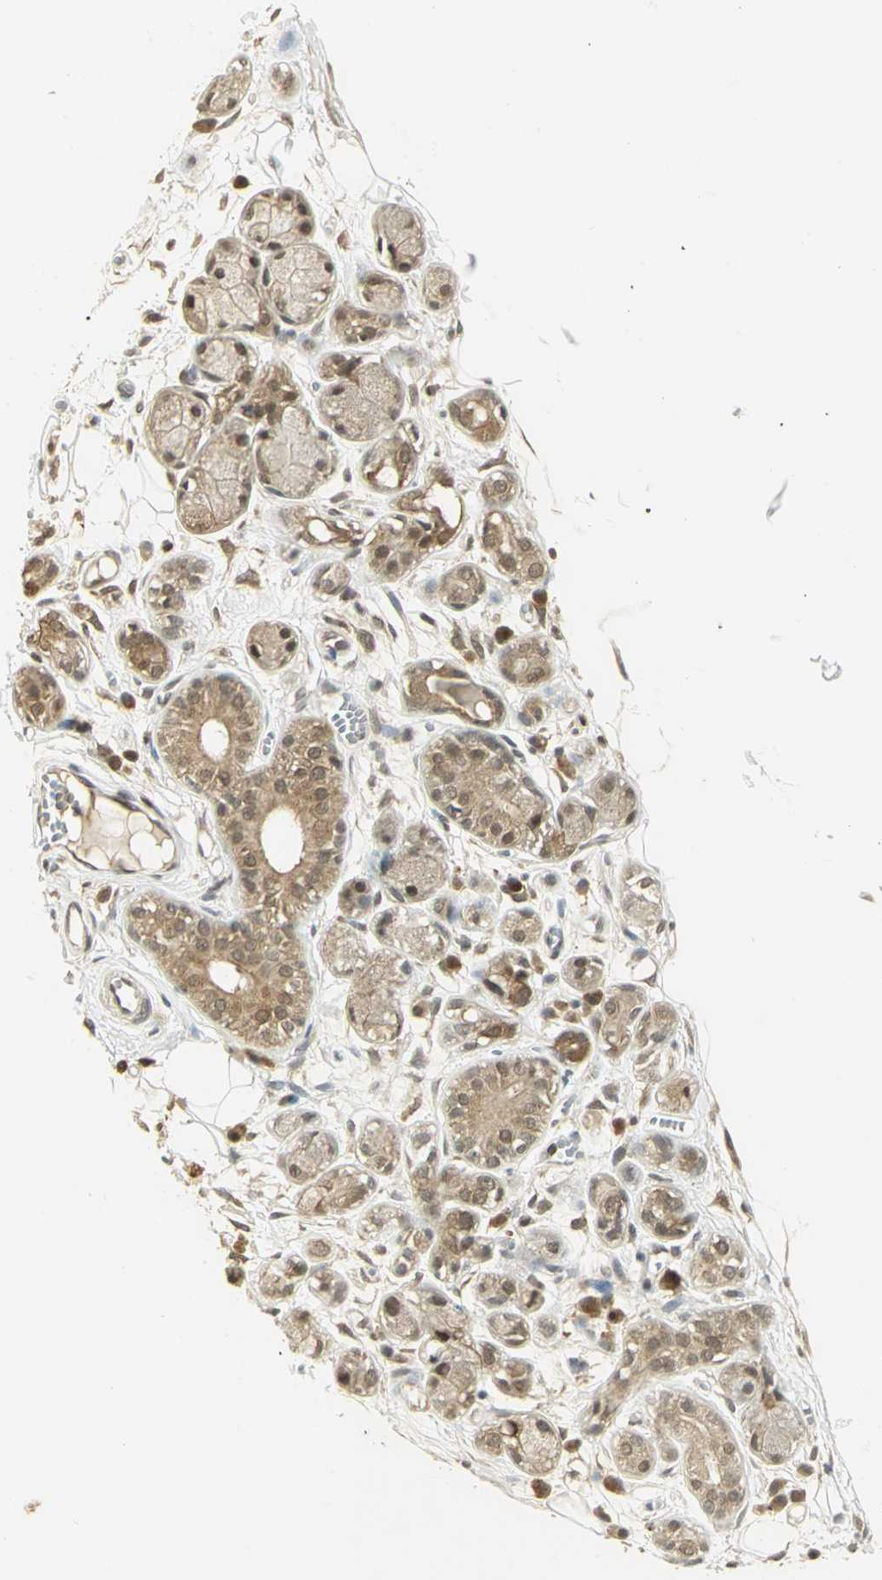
{"staining": {"intensity": "weak", "quantity": ">75%", "location": "cytoplasmic/membranous"}, "tissue": "adipose tissue", "cell_type": "Adipocytes", "image_type": "normal", "snomed": [{"axis": "morphology", "description": "Normal tissue, NOS"}, {"axis": "morphology", "description": "Inflammation, NOS"}, {"axis": "topography", "description": "Vascular tissue"}, {"axis": "topography", "description": "Salivary gland"}], "caption": "The micrograph shows immunohistochemical staining of benign adipose tissue. There is weak cytoplasmic/membranous expression is appreciated in approximately >75% of adipocytes.", "gene": "CDC34", "patient": {"sex": "female", "age": 75}}